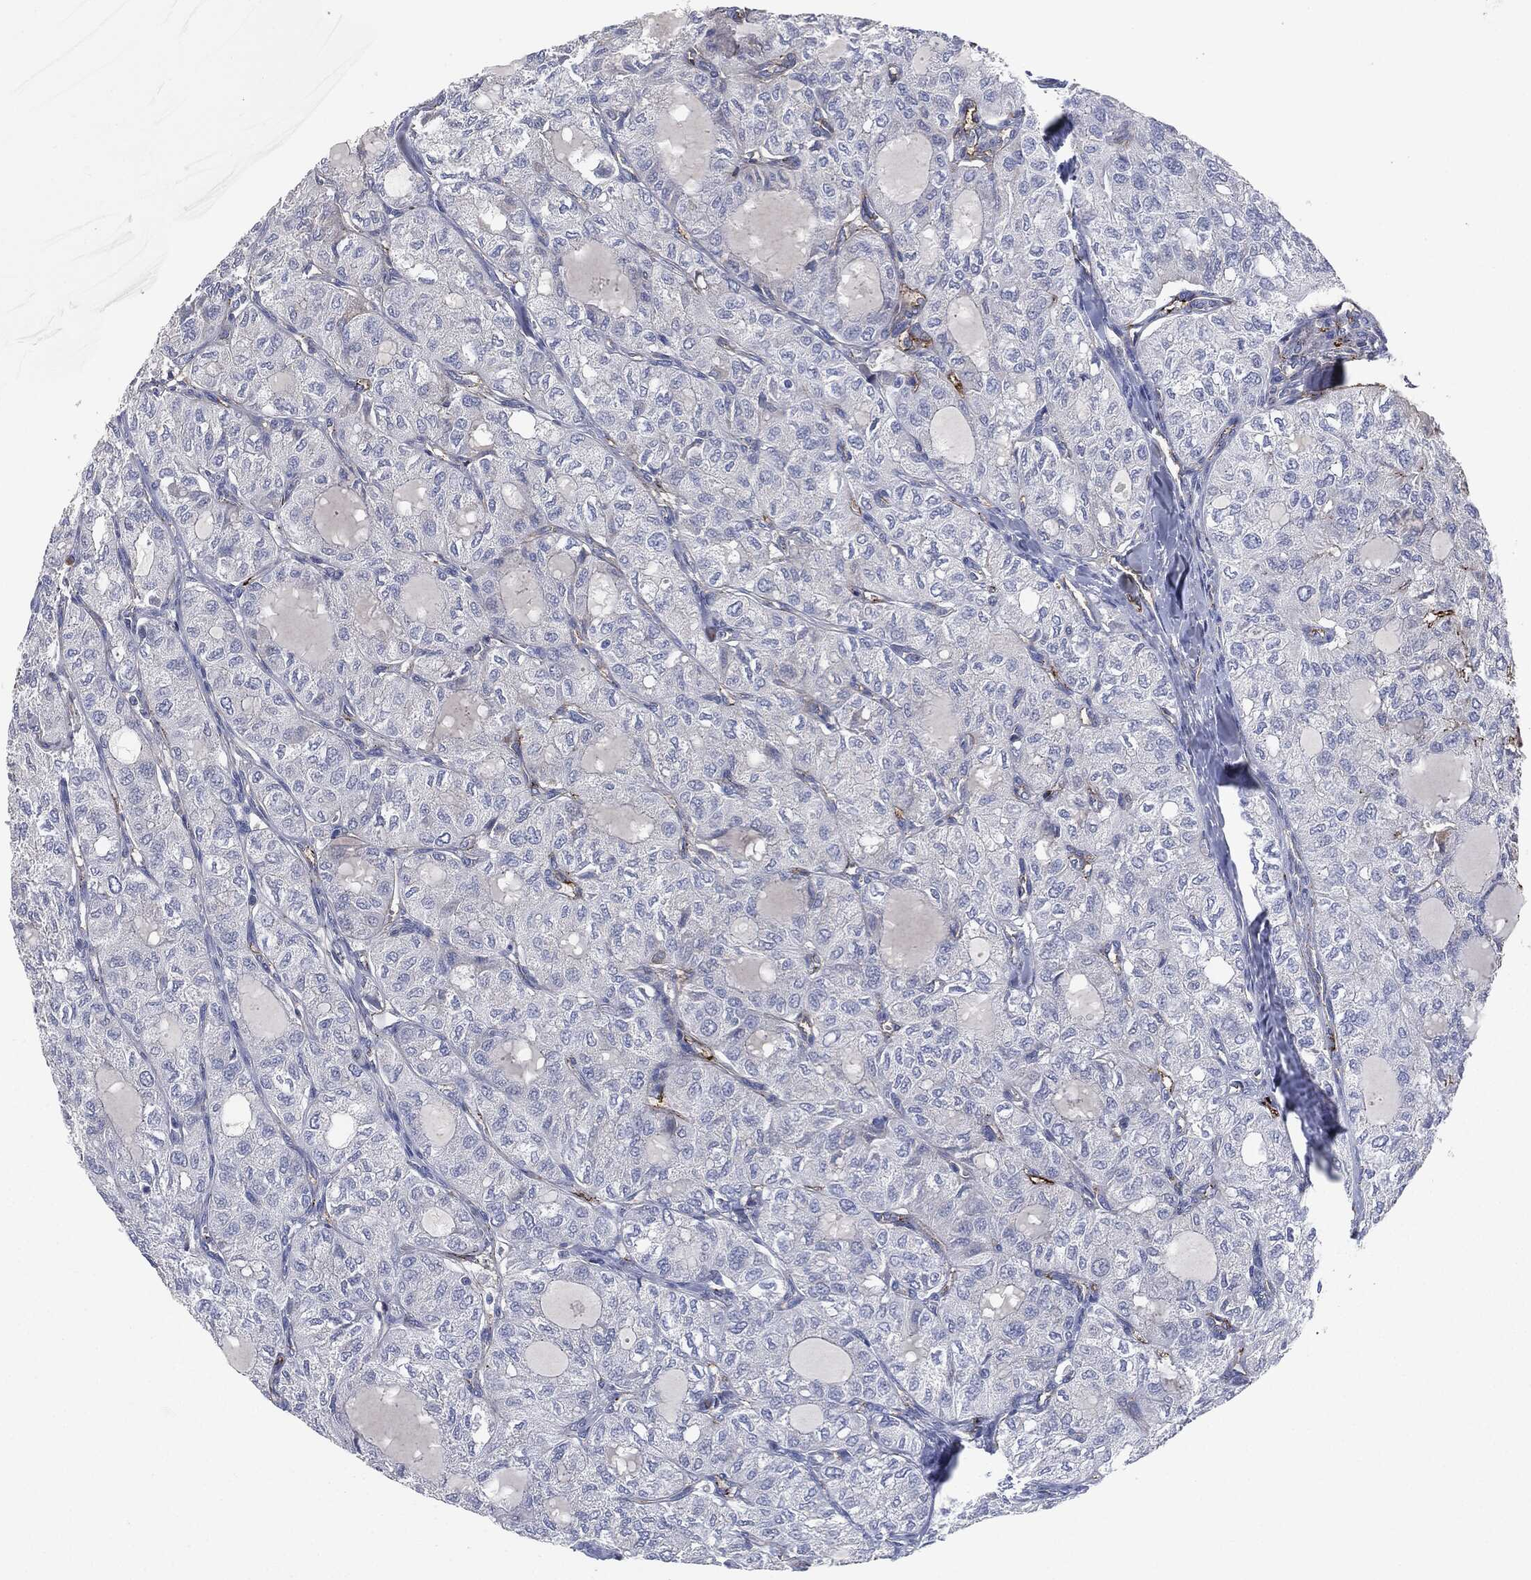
{"staining": {"intensity": "negative", "quantity": "none", "location": "none"}, "tissue": "thyroid cancer", "cell_type": "Tumor cells", "image_type": "cancer", "snomed": [{"axis": "morphology", "description": "Follicular adenoma carcinoma, NOS"}, {"axis": "topography", "description": "Thyroid gland"}], "caption": "This histopathology image is of thyroid follicular adenoma carcinoma stained with immunohistochemistry to label a protein in brown with the nuclei are counter-stained blue. There is no staining in tumor cells. The staining is performed using DAB (3,3'-diaminobenzidine) brown chromogen with nuclei counter-stained in using hematoxylin.", "gene": "APOB", "patient": {"sex": "male", "age": 75}}